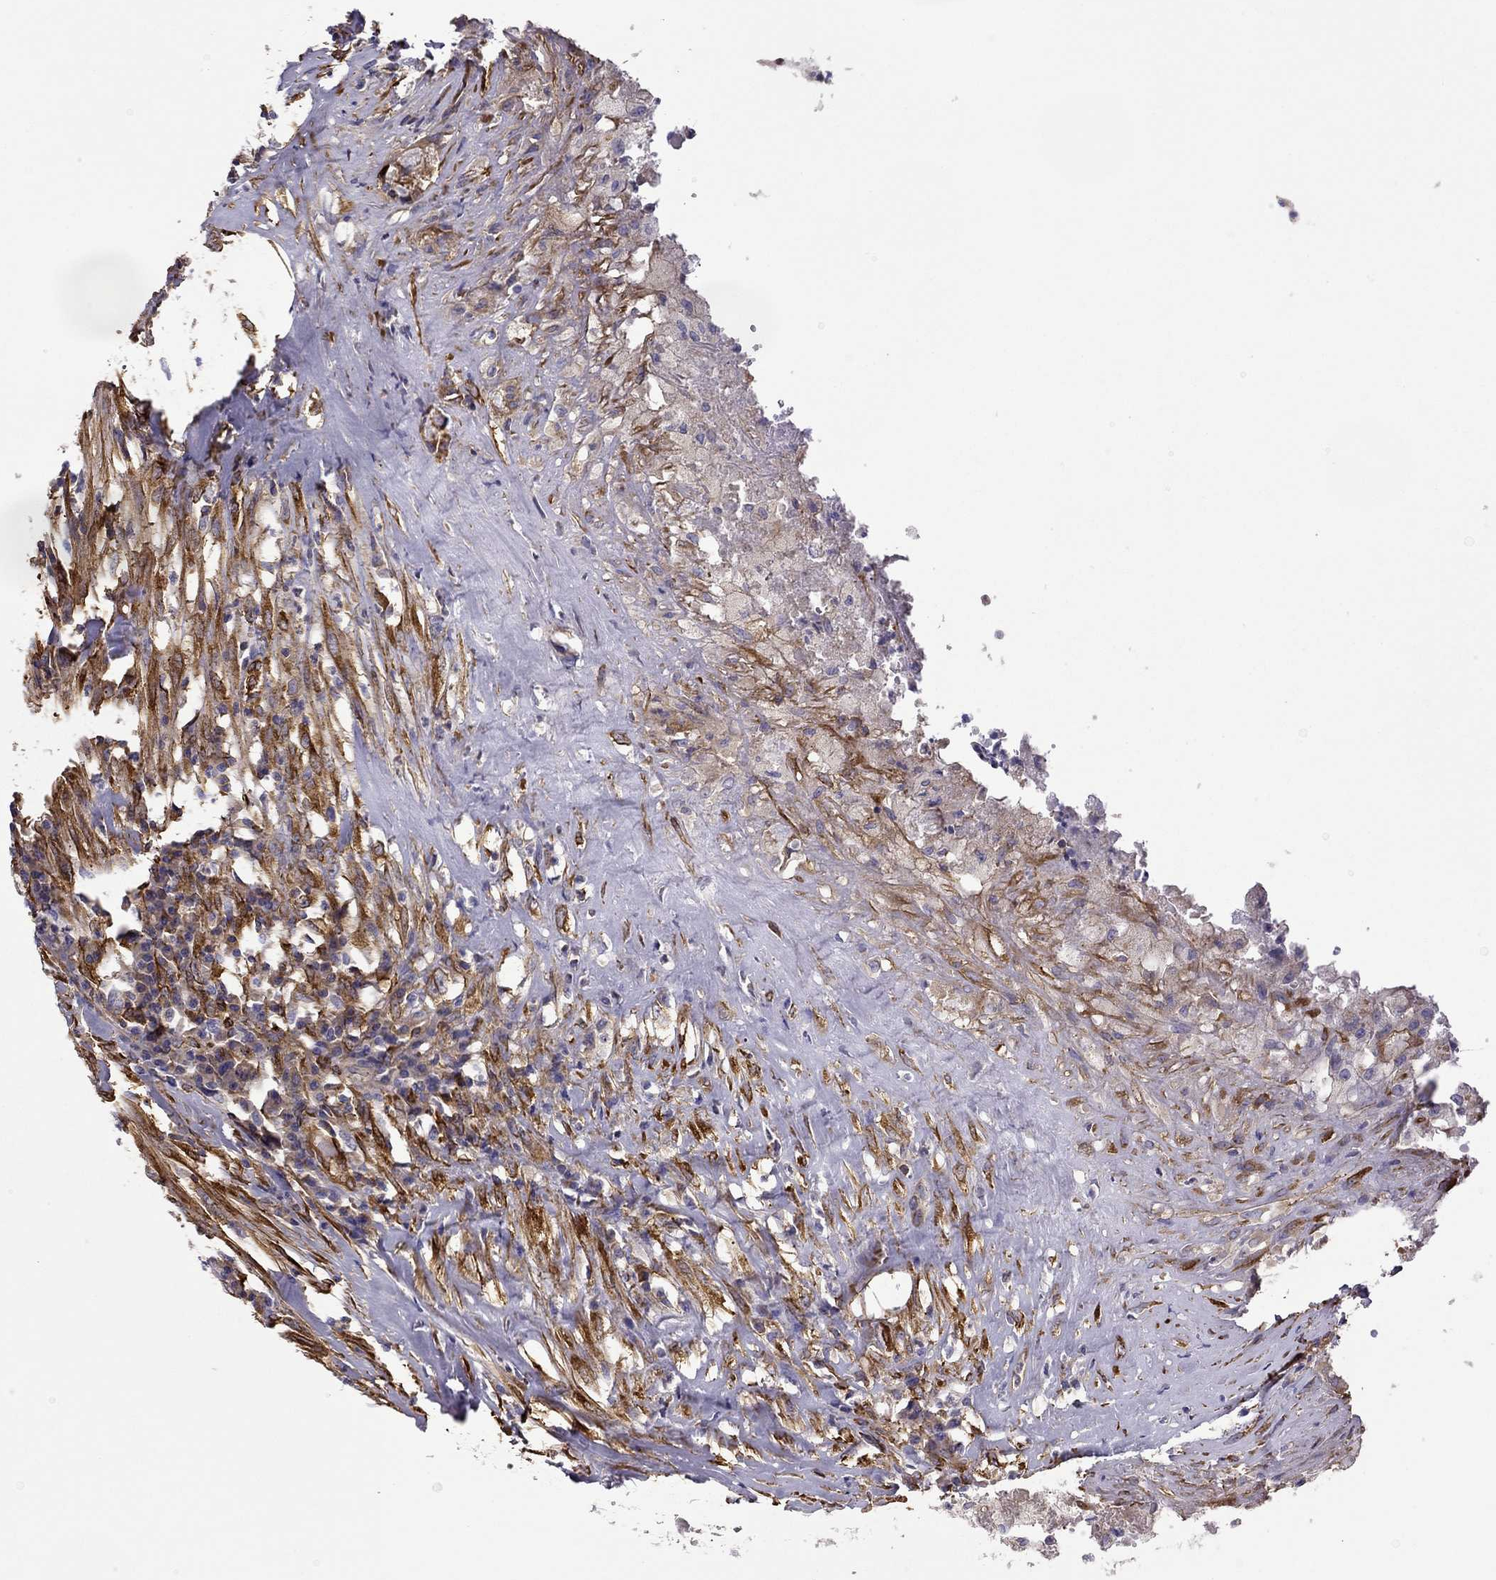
{"staining": {"intensity": "weak", "quantity": "<25%", "location": "cytoplasmic/membranous"}, "tissue": "testis cancer", "cell_type": "Tumor cells", "image_type": "cancer", "snomed": [{"axis": "morphology", "description": "Necrosis, NOS"}, {"axis": "morphology", "description": "Carcinoma, Embryonal, NOS"}, {"axis": "topography", "description": "Testis"}], "caption": "Tumor cells are negative for protein expression in human embryonal carcinoma (testis).", "gene": "MAP4", "patient": {"sex": "male", "age": 19}}